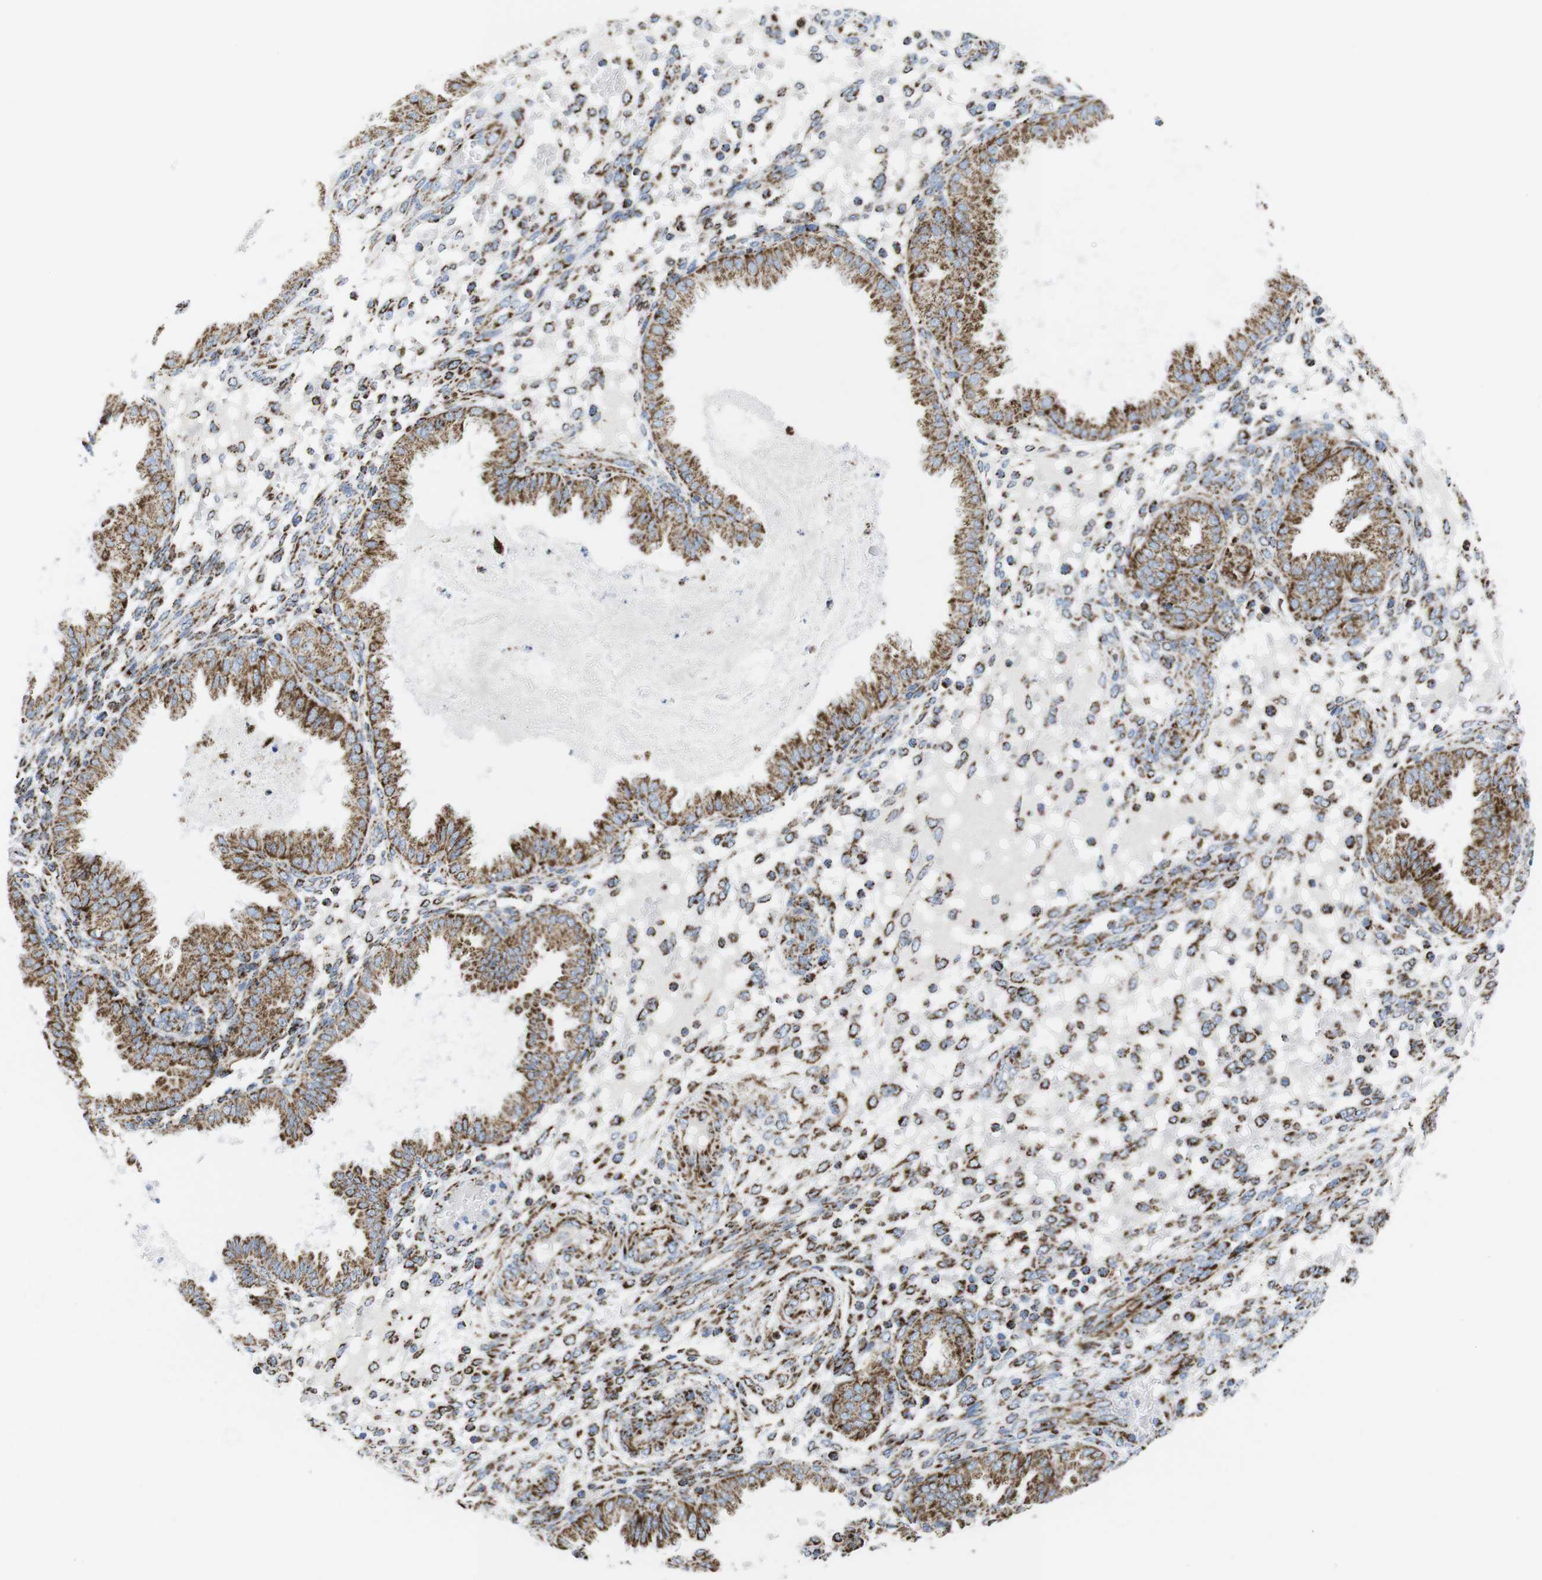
{"staining": {"intensity": "moderate", "quantity": ">75%", "location": "cytoplasmic/membranous"}, "tissue": "endometrium", "cell_type": "Cells in endometrial stroma", "image_type": "normal", "snomed": [{"axis": "morphology", "description": "Normal tissue, NOS"}, {"axis": "topography", "description": "Endometrium"}], "caption": "A high-resolution photomicrograph shows IHC staining of benign endometrium, which demonstrates moderate cytoplasmic/membranous positivity in about >75% of cells in endometrial stroma.", "gene": "ATP5PO", "patient": {"sex": "female", "age": 33}}